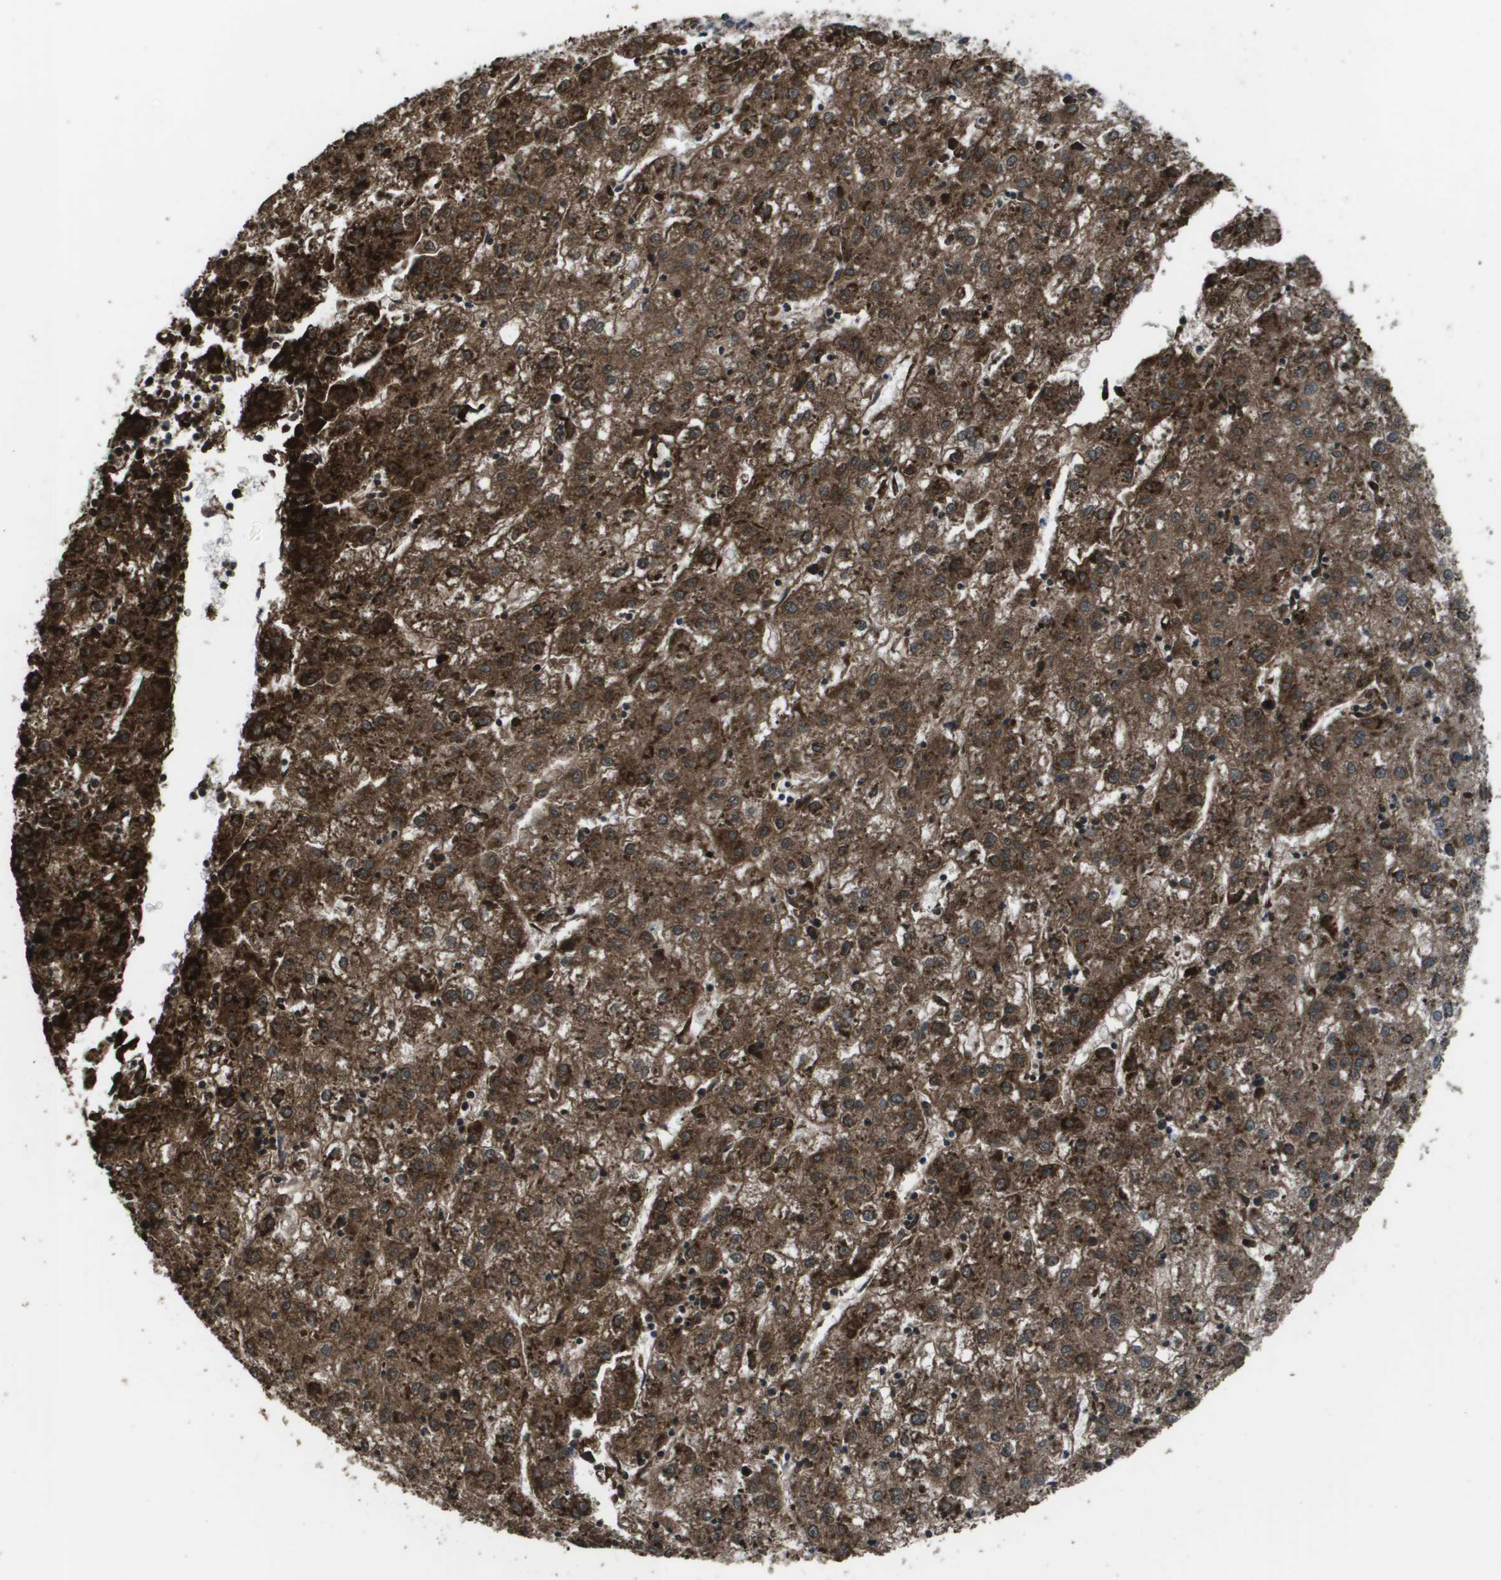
{"staining": {"intensity": "moderate", "quantity": ">75%", "location": "cytoplasmic/membranous"}, "tissue": "liver cancer", "cell_type": "Tumor cells", "image_type": "cancer", "snomed": [{"axis": "morphology", "description": "Carcinoma, Hepatocellular, NOS"}, {"axis": "topography", "description": "Liver"}], "caption": "Immunohistochemical staining of human liver cancer (hepatocellular carcinoma) demonstrates moderate cytoplasmic/membranous protein expression in about >75% of tumor cells. (DAB IHC with brightfield microscopy, high magnification).", "gene": "GOSR2", "patient": {"sex": "male", "age": 72}}